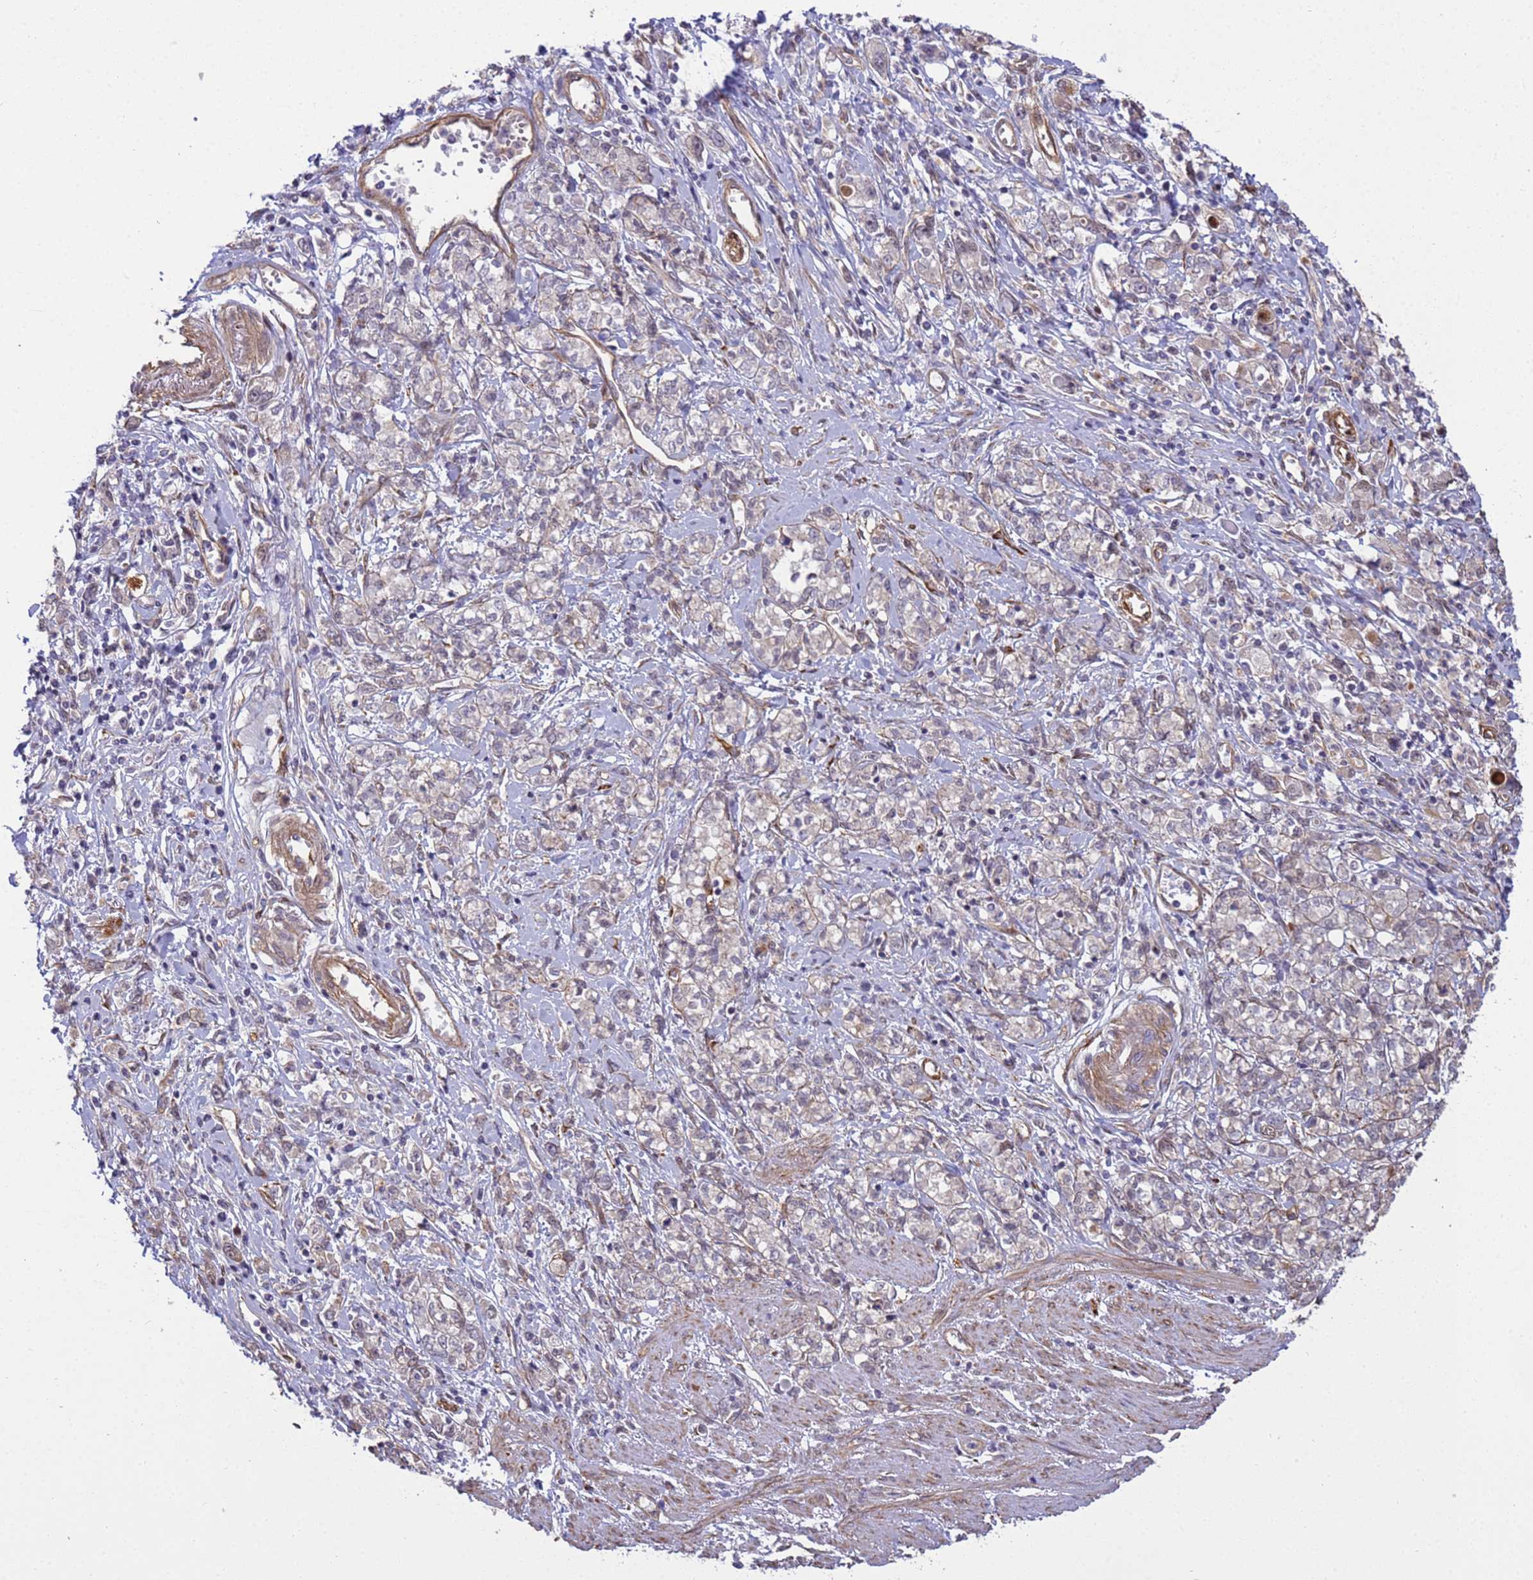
{"staining": {"intensity": "weak", "quantity": "<25%", "location": "cytoplasmic/membranous"}, "tissue": "stomach cancer", "cell_type": "Tumor cells", "image_type": "cancer", "snomed": [{"axis": "morphology", "description": "Adenocarcinoma, NOS"}, {"axis": "topography", "description": "Stomach"}], "caption": "IHC of human stomach cancer (adenocarcinoma) shows no expression in tumor cells.", "gene": "ITGB4", "patient": {"sex": "female", "age": 76}}